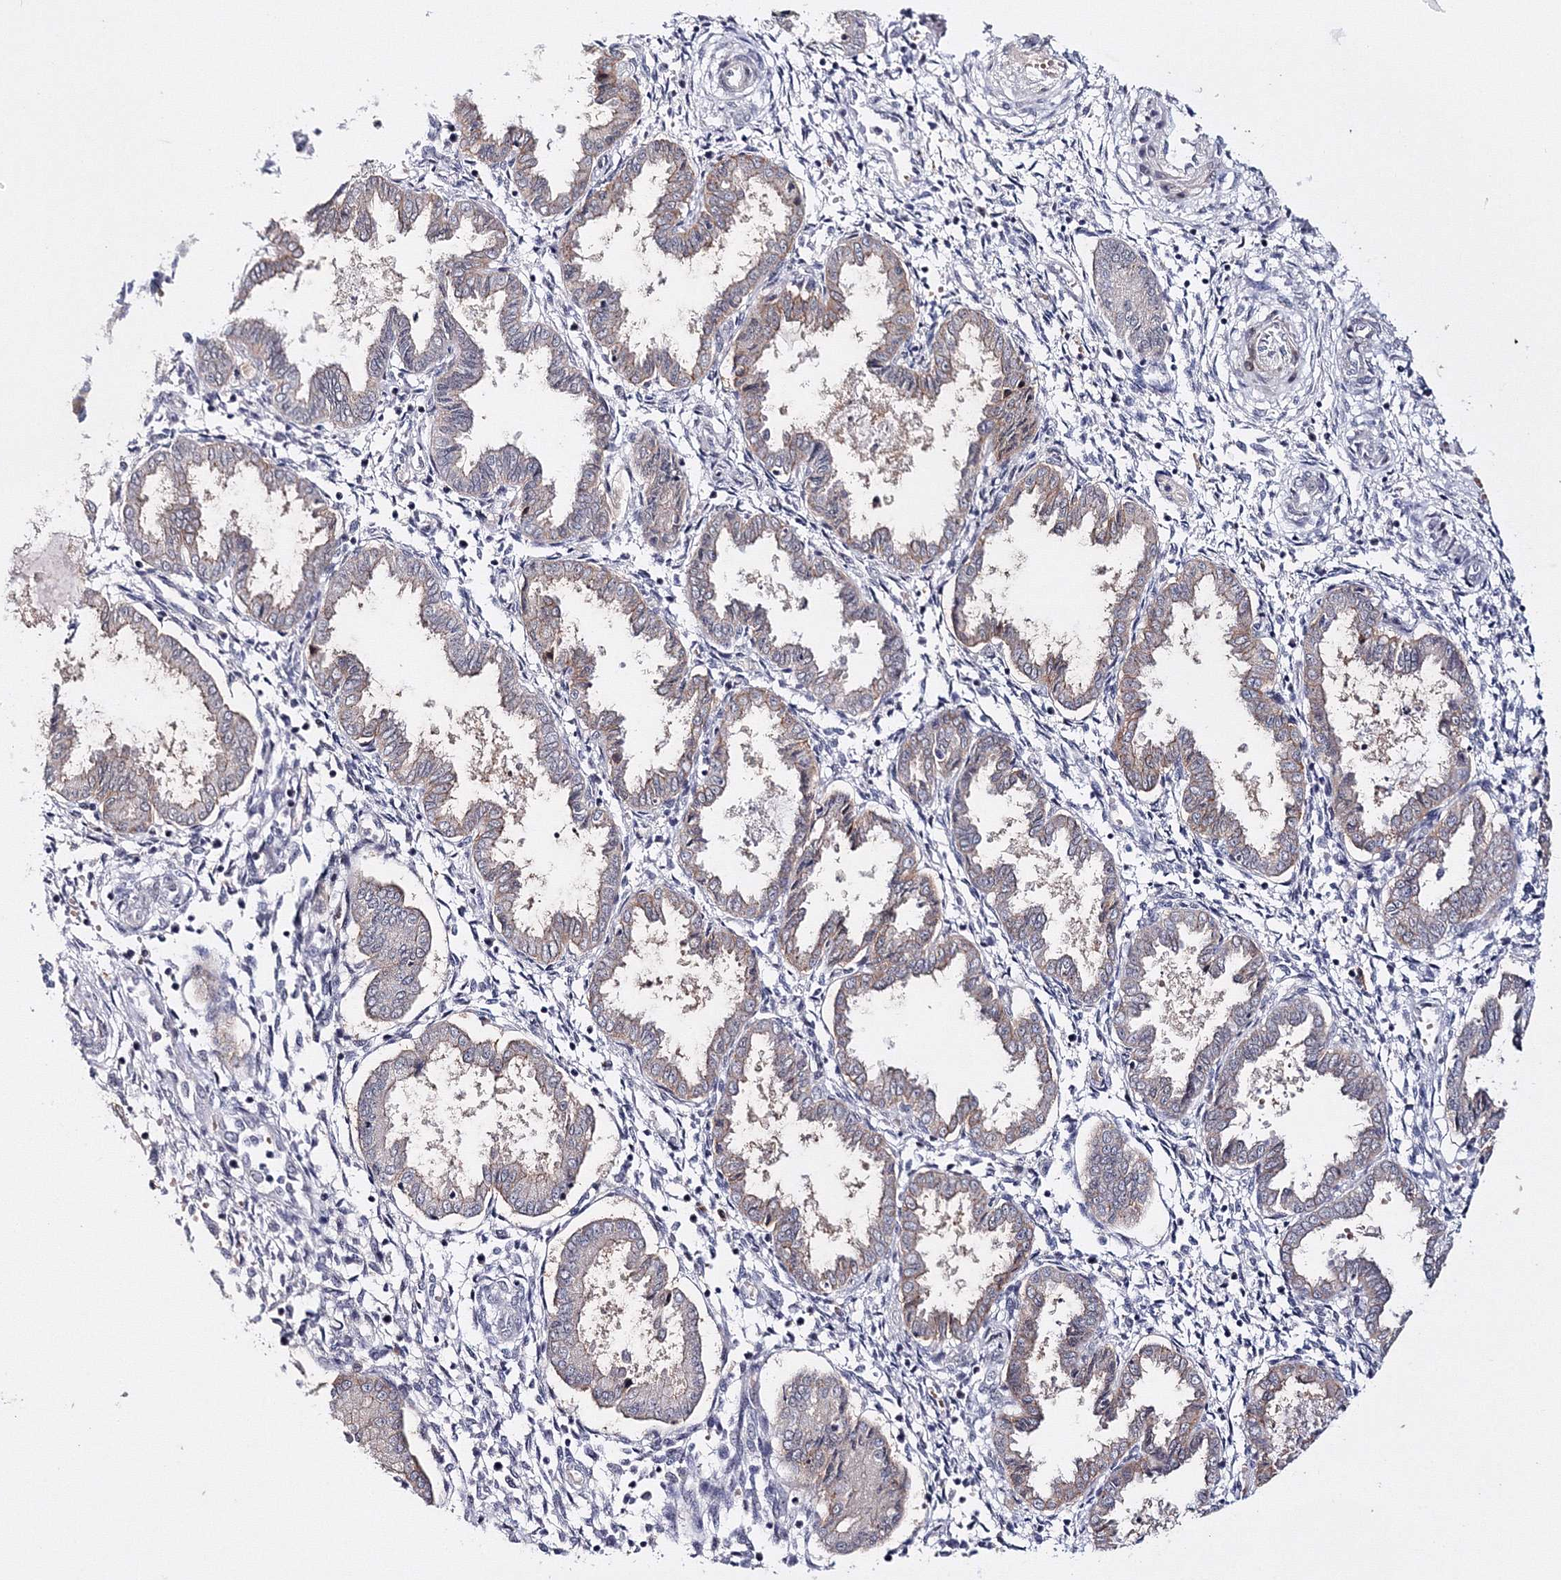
{"staining": {"intensity": "negative", "quantity": "none", "location": "none"}, "tissue": "endometrium", "cell_type": "Cells in endometrial stroma", "image_type": "normal", "snomed": [{"axis": "morphology", "description": "Normal tissue, NOS"}, {"axis": "topography", "description": "Endometrium"}], "caption": "This photomicrograph is of benign endometrium stained with immunohistochemistry to label a protein in brown with the nuclei are counter-stained blue. There is no expression in cells in endometrial stroma. (Immunohistochemistry (ihc), brightfield microscopy, high magnification).", "gene": "C11orf52", "patient": {"sex": "female", "age": 33}}